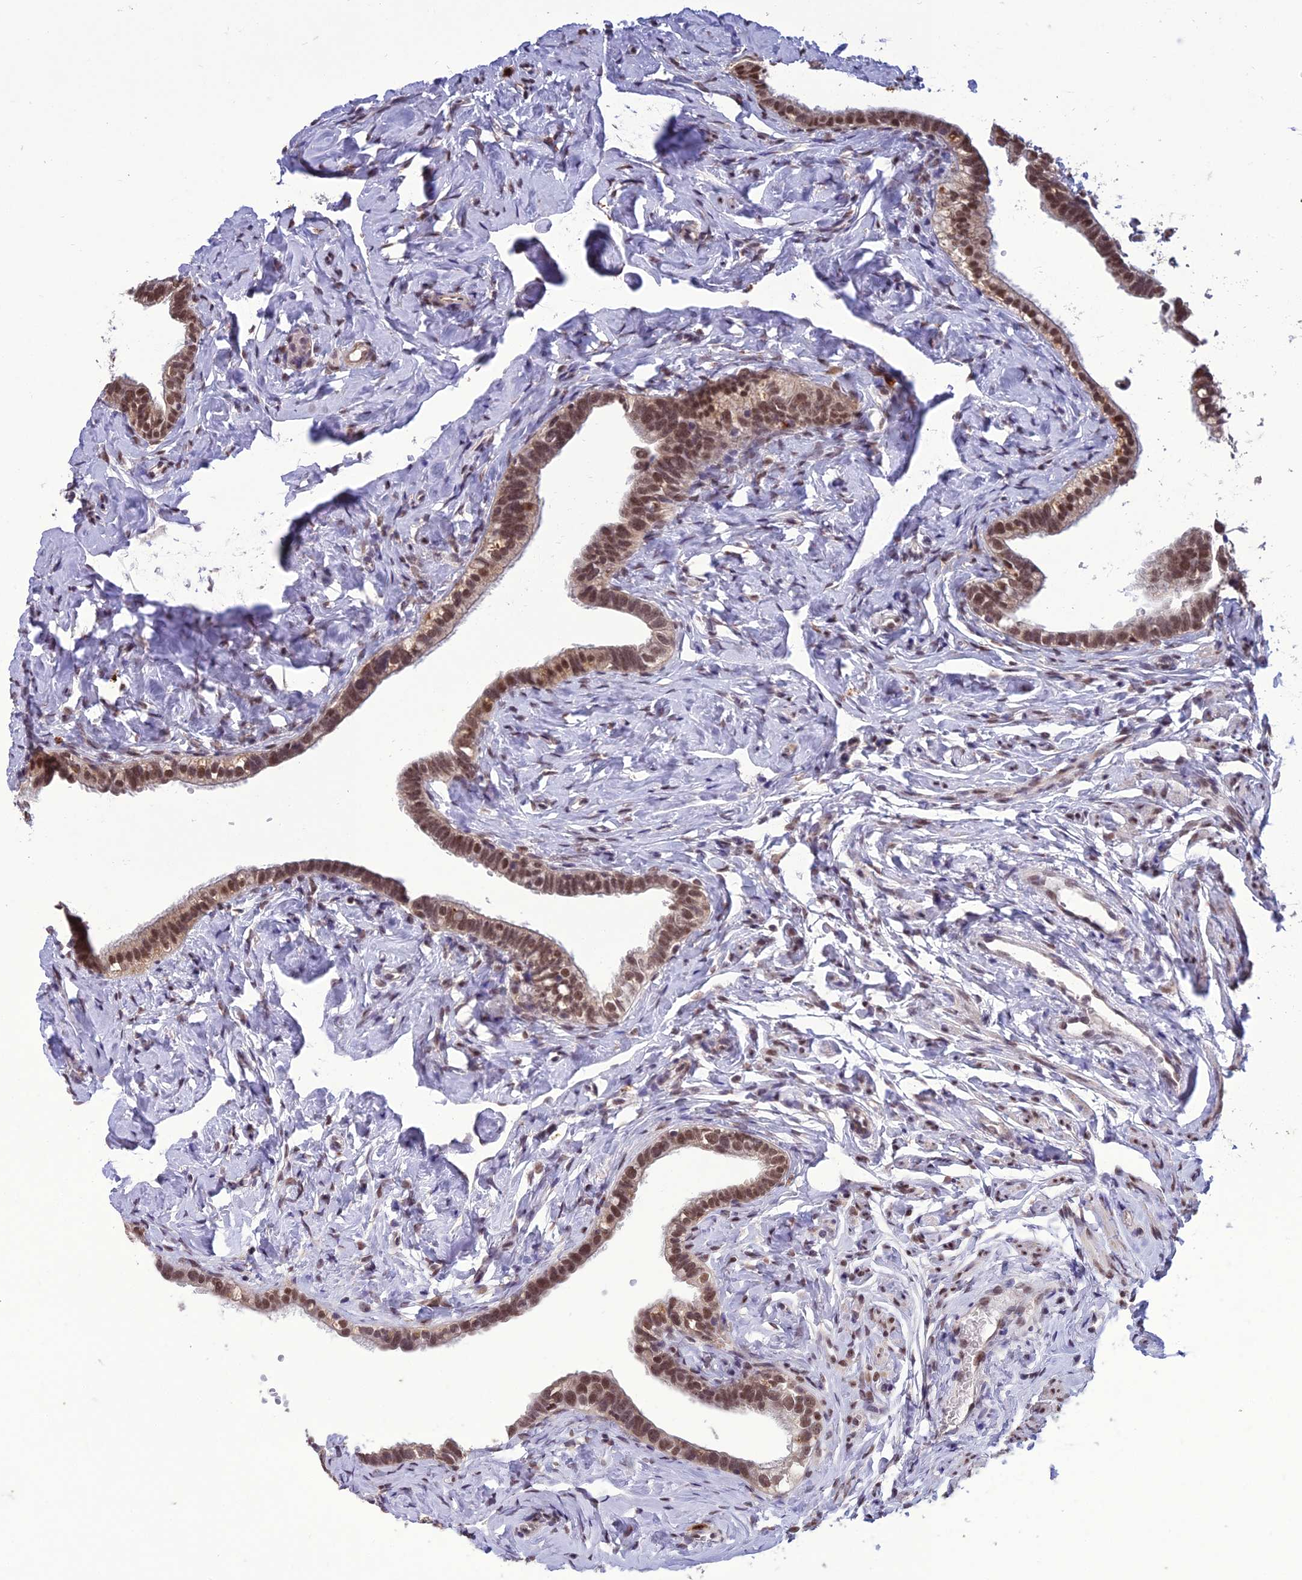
{"staining": {"intensity": "strong", "quantity": ">75%", "location": "nuclear"}, "tissue": "fallopian tube", "cell_type": "Glandular cells", "image_type": "normal", "snomed": [{"axis": "morphology", "description": "Normal tissue, NOS"}, {"axis": "topography", "description": "Fallopian tube"}], "caption": "Normal fallopian tube was stained to show a protein in brown. There is high levels of strong nuclear expression in approximately >75% of glandular cells. Immunohistochemistry stains the protein in brown and the nuclei are stained blue.", "gene": "RANBP3", "patient": {"sex": "female", "age": 66}}